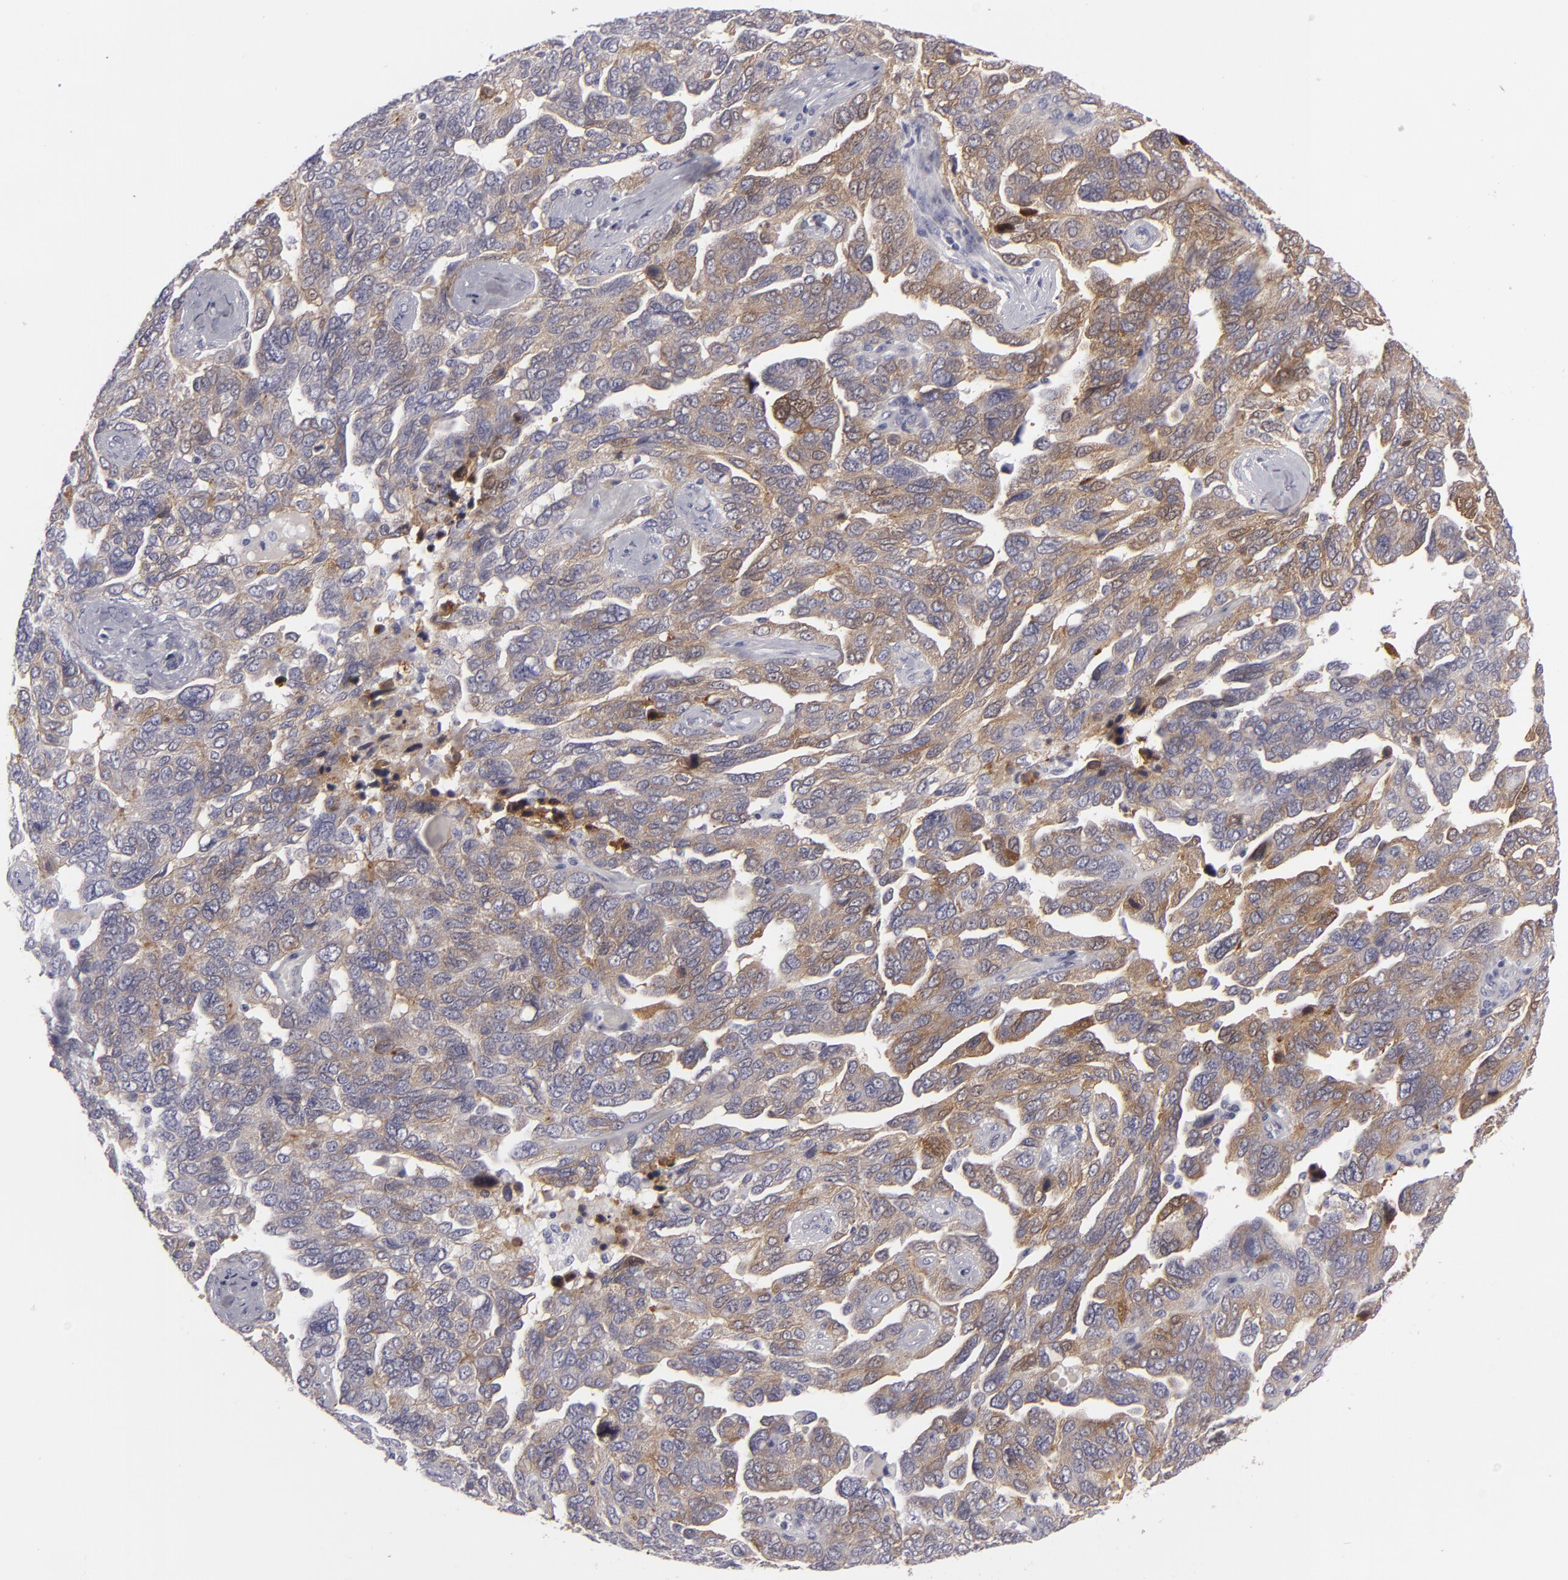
{"staining": {"intensity": "moderate", "quantity": "25%-75%", "location": "cytoplasmic/membranous"}, "tissue": "ovarian cancer", "cell_type": "Tumor cells", "image_type": "cancer", "snomed": [{"axis": "morphology", "description": "Cystadenocarcinoma, serous, NOS"}, {"axis": "topography", "description": "Ovary"}], "caption": "An image of human ovarian cancer stained for a protein reveals moderate cytoplasmic/membranous brown staining in tumor cells.", "gene": "JUP", "patient": {"sex": "female", "age": 64}}